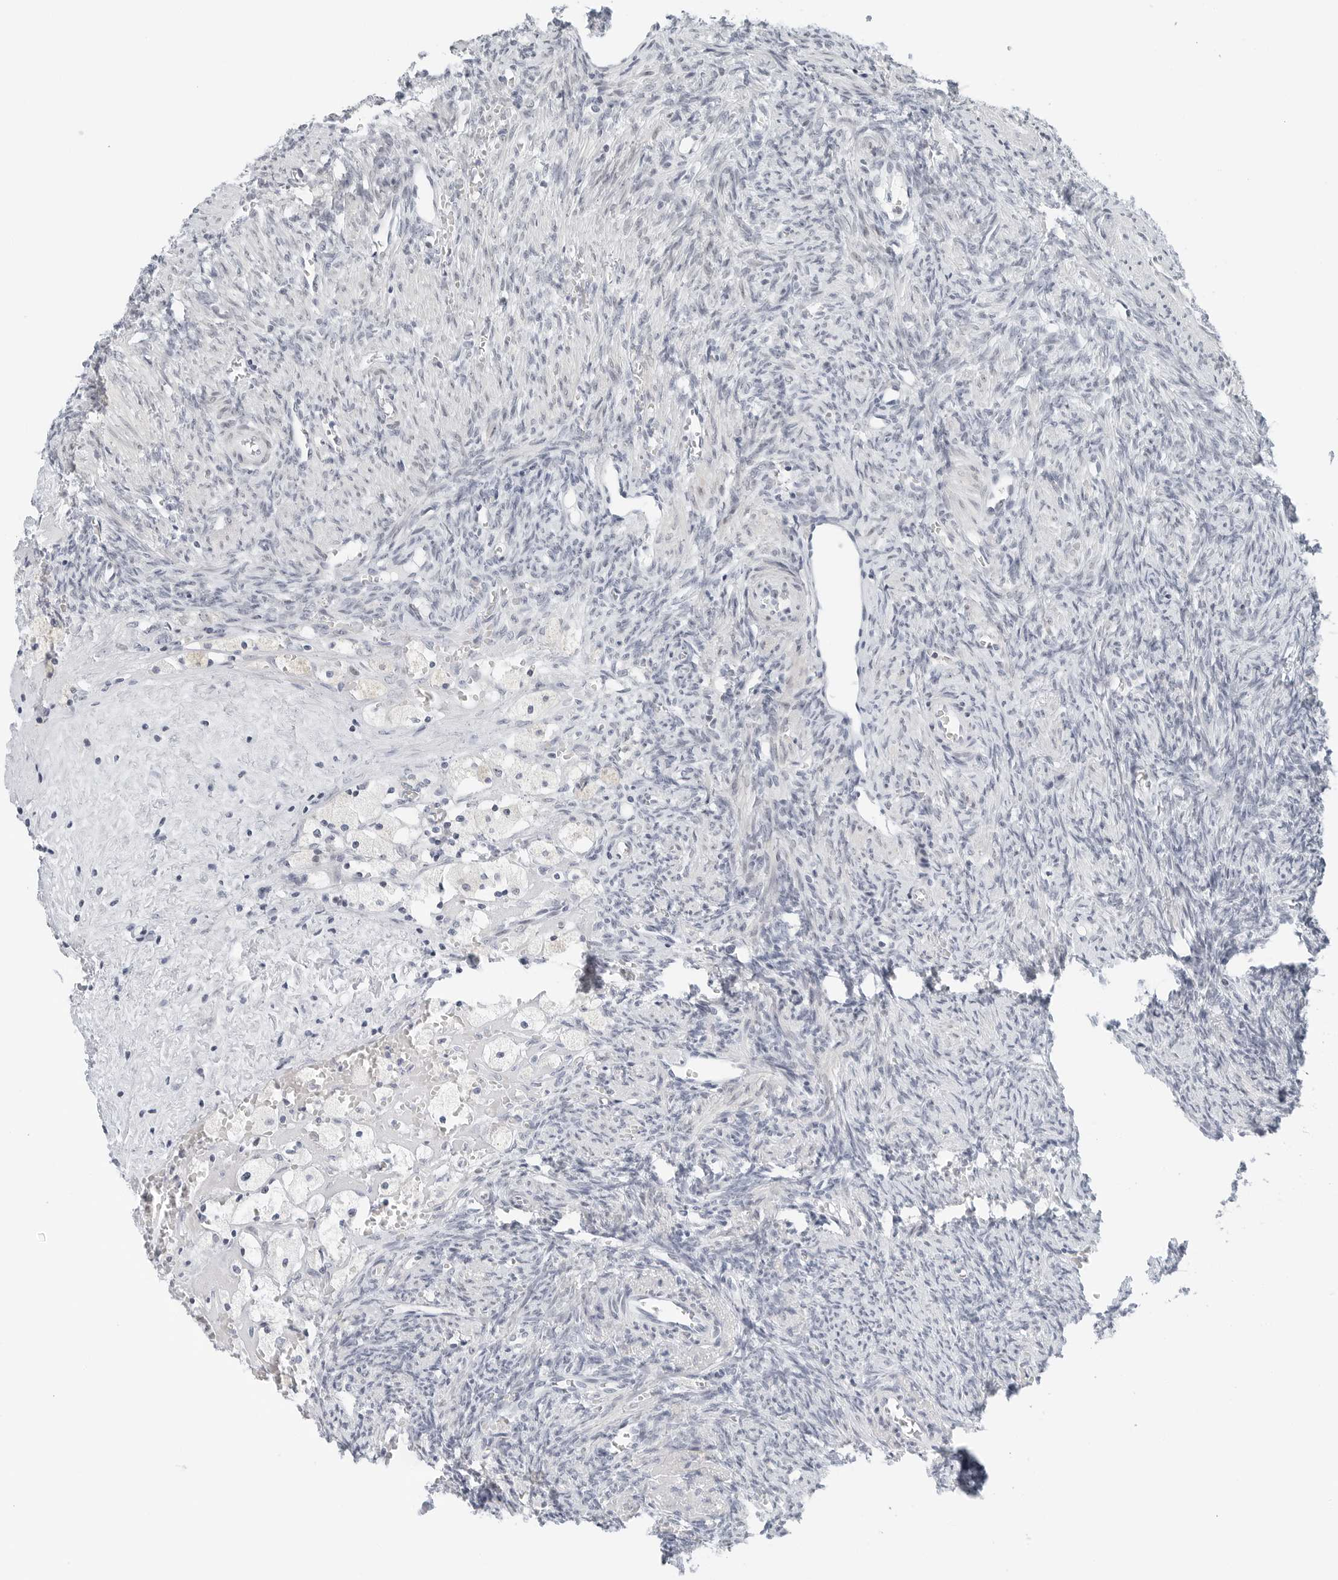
{"staining": {"intensity": "negative", "quantity": "none", "location": "none"}, "tissue": "ovary", "cell_type": "Ovarian stroma cells", "image_type": "normal", "snomed": [{"axis": "morphology", "description": "Normal tissue, NOS"}, {"axis": "topography", "description": "Ovary"}], "caption": "Immunohistochemistry photomicrograph of unremarkable human ovary stained for a protein (brown), which displays no positivity in ovarian stroma cells. (Stains: DAB (3,3'-diaminobenzidine) immunohistochemistry (IHC) with hematoxylin counter stain, Microscopy: brightfield microscopy at high magnification).", "gene": "NTMT2", "patient": {"sex": "female", "age": 41}}